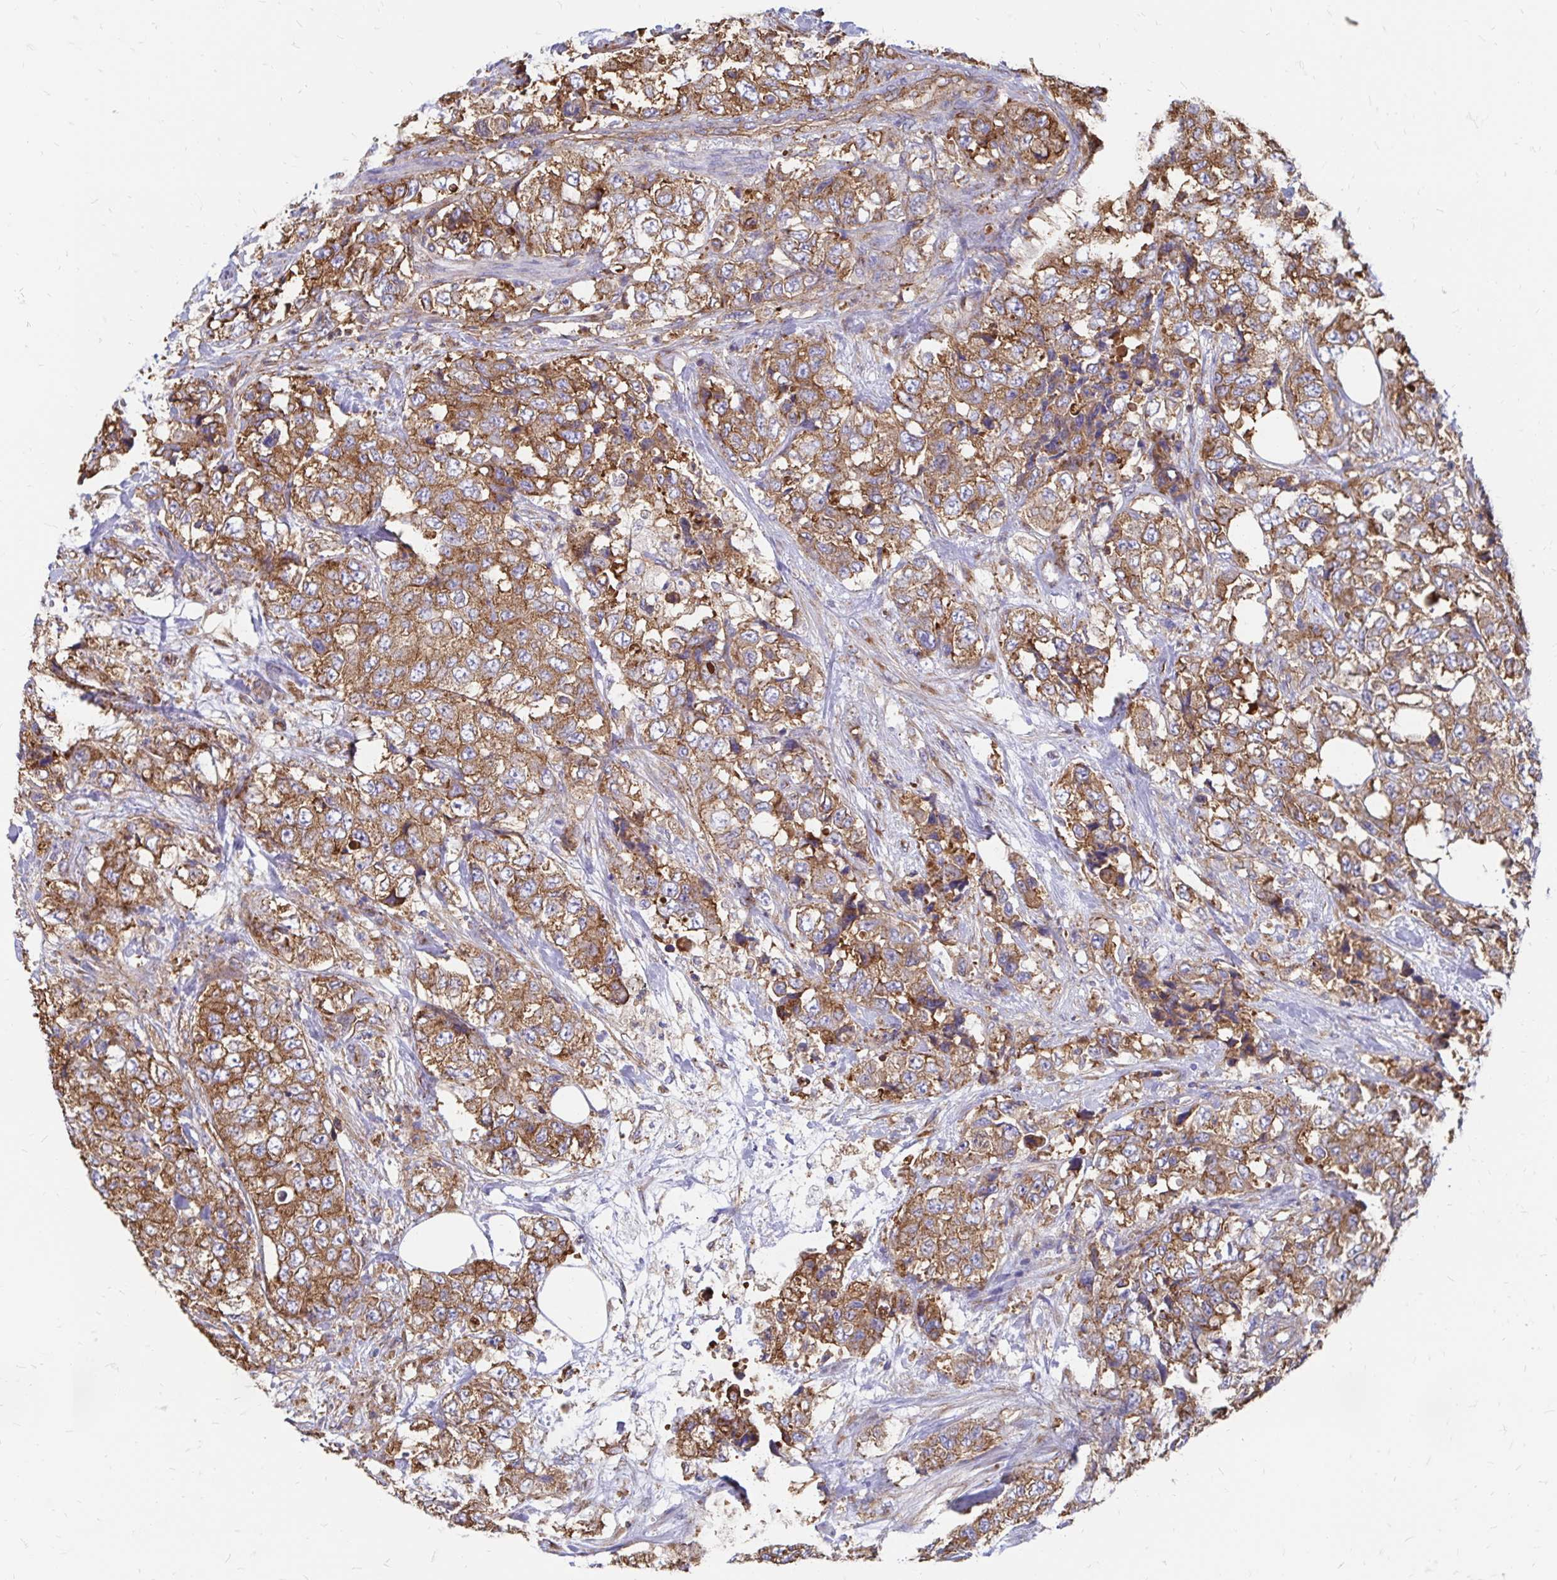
{"staining": {"intensity": "moderate", "quantity": ">75%", "location": "cytoplasmic/membranous"}, "tissue": "urothelial cancer", "cell_type": "Tumor cells", "image_type": "cancer", "snomed": [{"axis": "morphology", "description": "Urothelial carcinoma, High grade"}, {"axis": "topography", "description": "Urinary bladder"}], "caption": "About >75% of tumor cells in high-grade urothelial carcinoma display moderate cytoplasmic/membranous protein positivity as visualized by brown immunohistochemical staining.", "gene": "CLTC", "patient": {"sex": "female", "age": 78}}